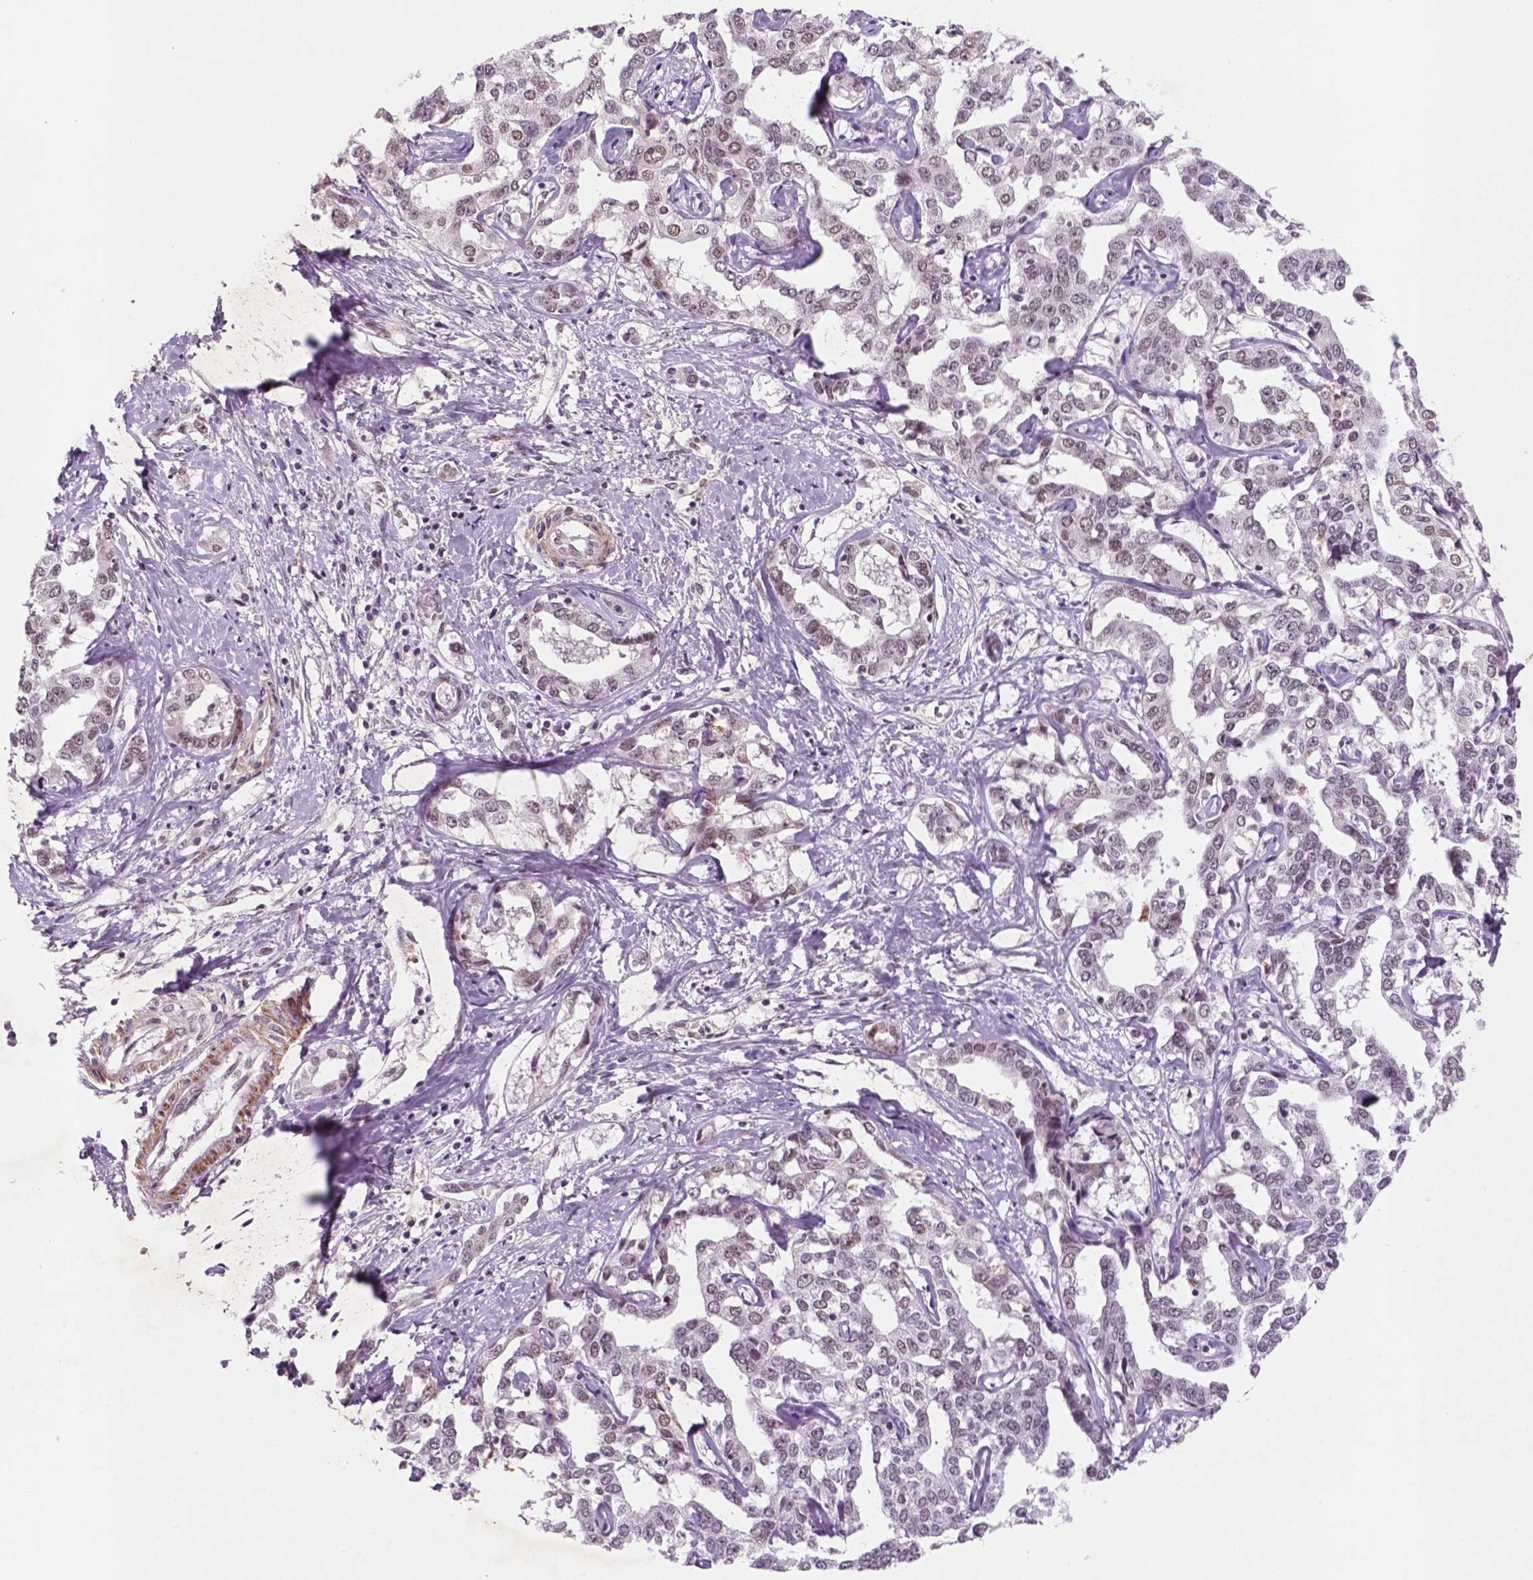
{"staining": {"intensity": "weak", "quantity": ">75%", "location": "nuclear"}, "tissue": "liver cancer", "cell_type": "Tumor cells", "image_type": "cancer", "snomed": [{"axis": "morphology", "description": "Cholangiocarcinoma"}, {"axis": "topography", "description": "Liver"}], "caption": "Protein staining shows weak nuclear positivity in about >75% of tumor cells in cholangiocarcinoma (liver).", "gene": "CTR9", "patient": {"sex": "male", "age": 59}}